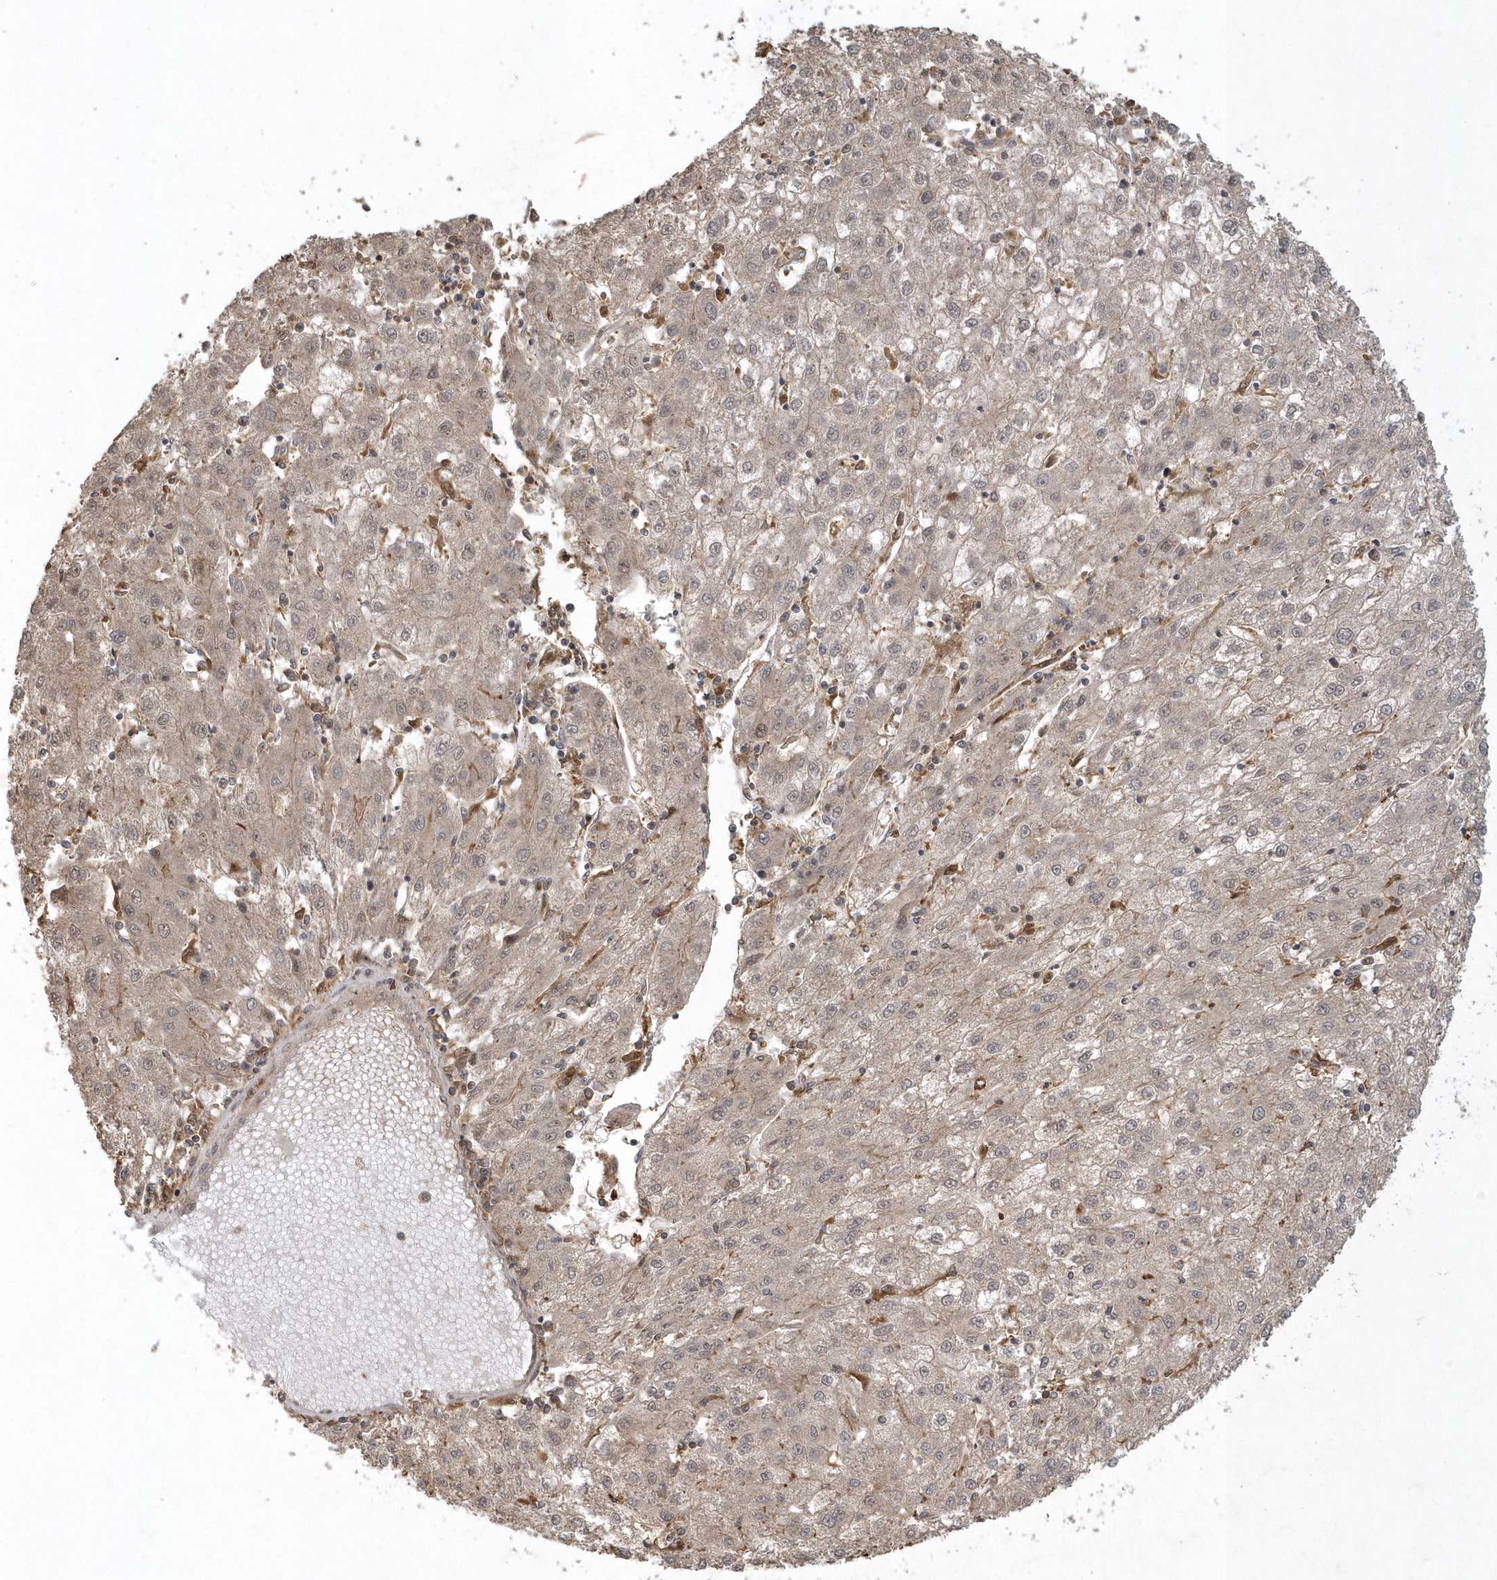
{"staining": {"intensity": "weak", "quantity": "25%-75%", "location": "cytoplasmic/membranous"}, "tissue": "liver cancer", "cell_type": "Tumor cells", "image_type": "cancer", "snomed": [{"axis": "morphology", "description": "Carcinoma, Hepatocellular, NOS"}, {"axis": "topography", "description": "Liver"}], "caption": "A brown stain shows weak cytoplasmic/membranous staining of a protein in human liver cancer (hepatocellular carcinoma) tumor cells.", "gene": "LACC1", "patient": {"sex": "male", "age": 72}}